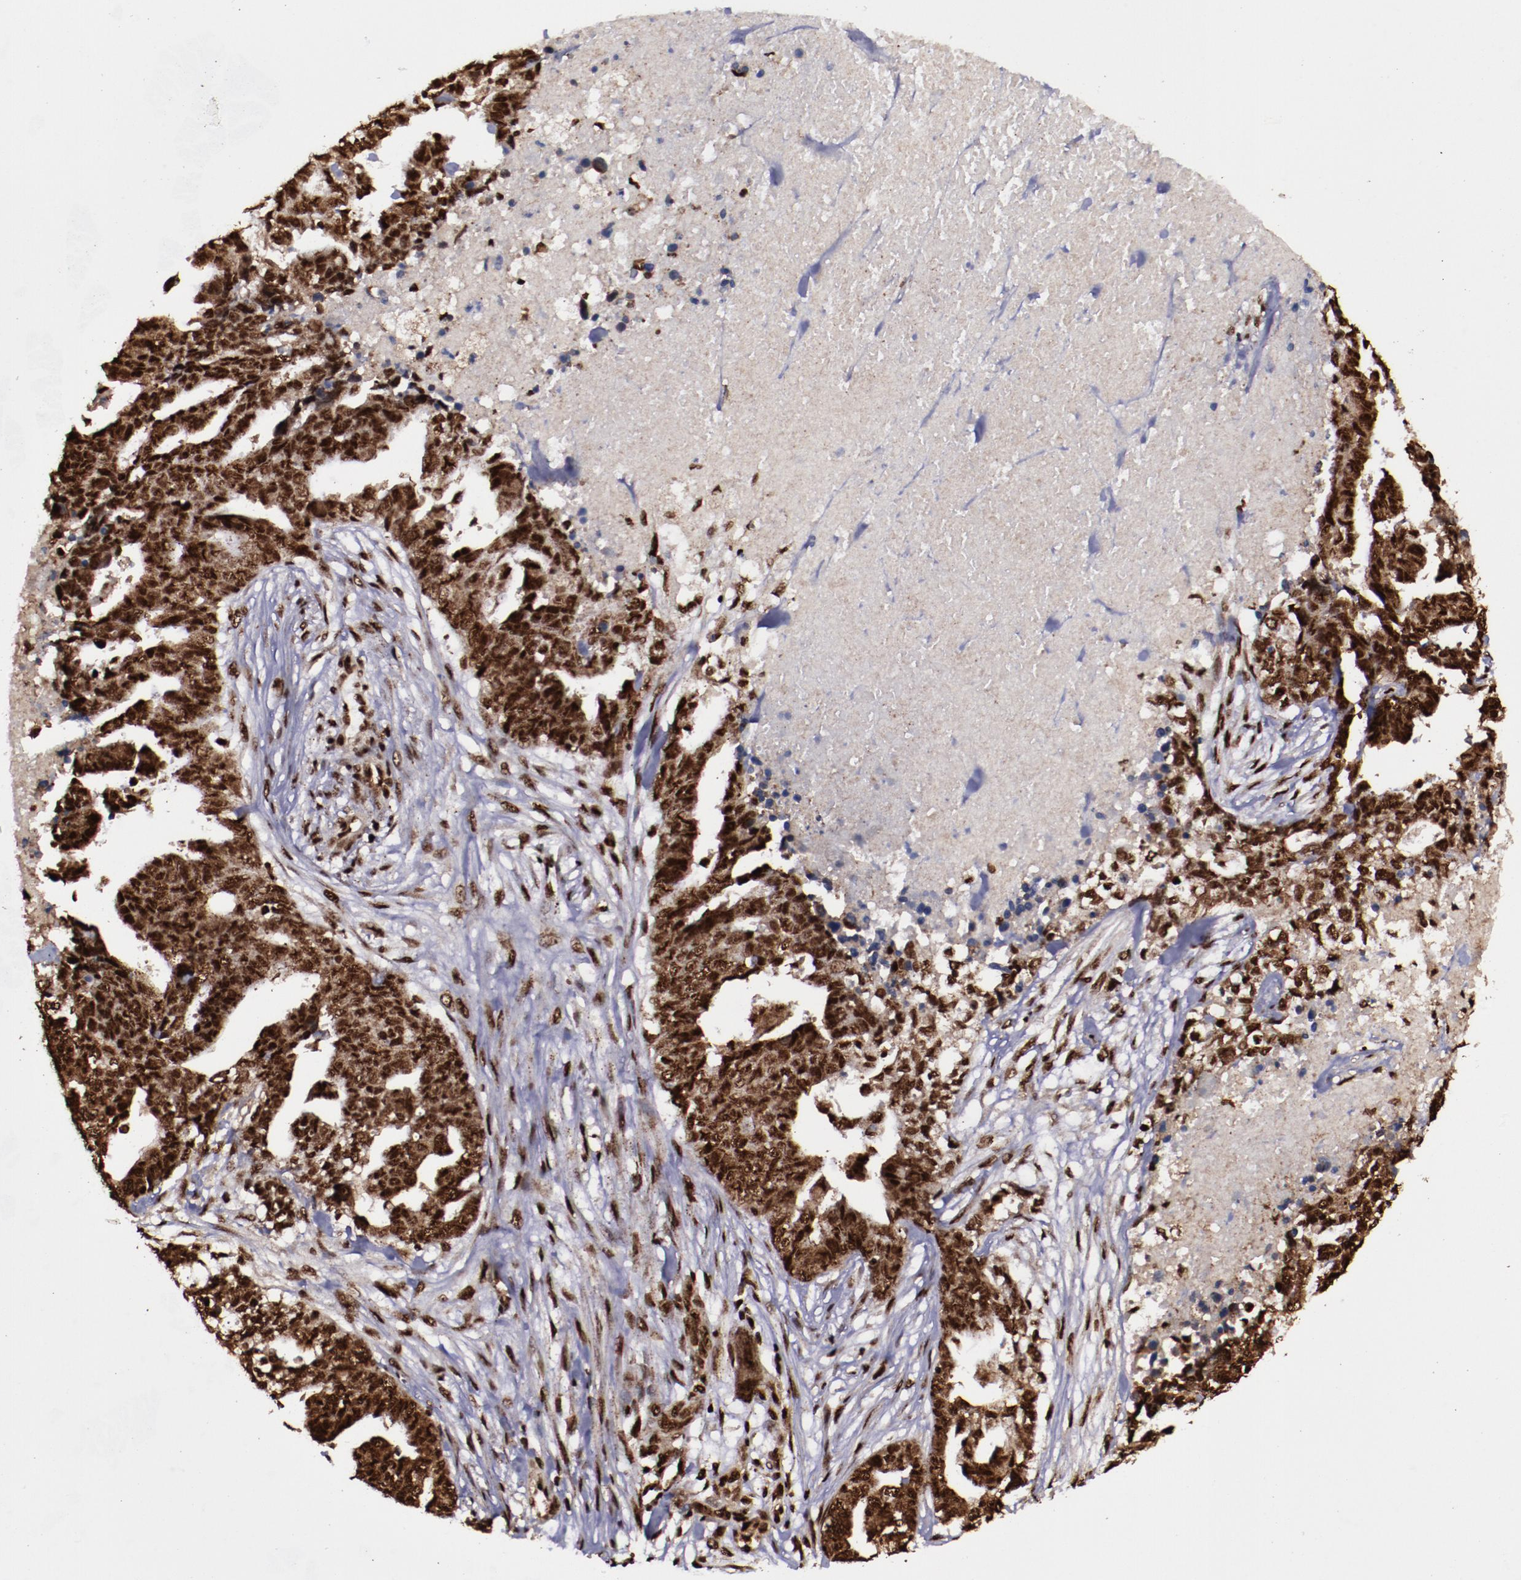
{"staining": {"intensity": "strong", "quantity": ">75%", "location": "cytoplasmic/membranous,nuclear"}, "tissue": "ovarian cancer", "cell_type": "Tumor cells", "image_type": "cancer", "snomed": [{"axis": "morphology", "description": "Normal tissue, NOS"}, {"axis": "morphology", "description": "Cystadenocarcinoma, serous, NOS"}, {"axis": "topography", "description": "Fallopian tube"}, {"axis": "topography", "description": "Ovary"}], "caption": "Ovarian cancer was stained to show a protein in brown. There is high levels of strong cytoplasmic/membranous and nuclear expression in about >75% of tumor cells. (brown staining indicates protein expression, while blue staining denotes nuclei).", "gene": "SNW1", "patient": {"sex": "female", "age": 56}}